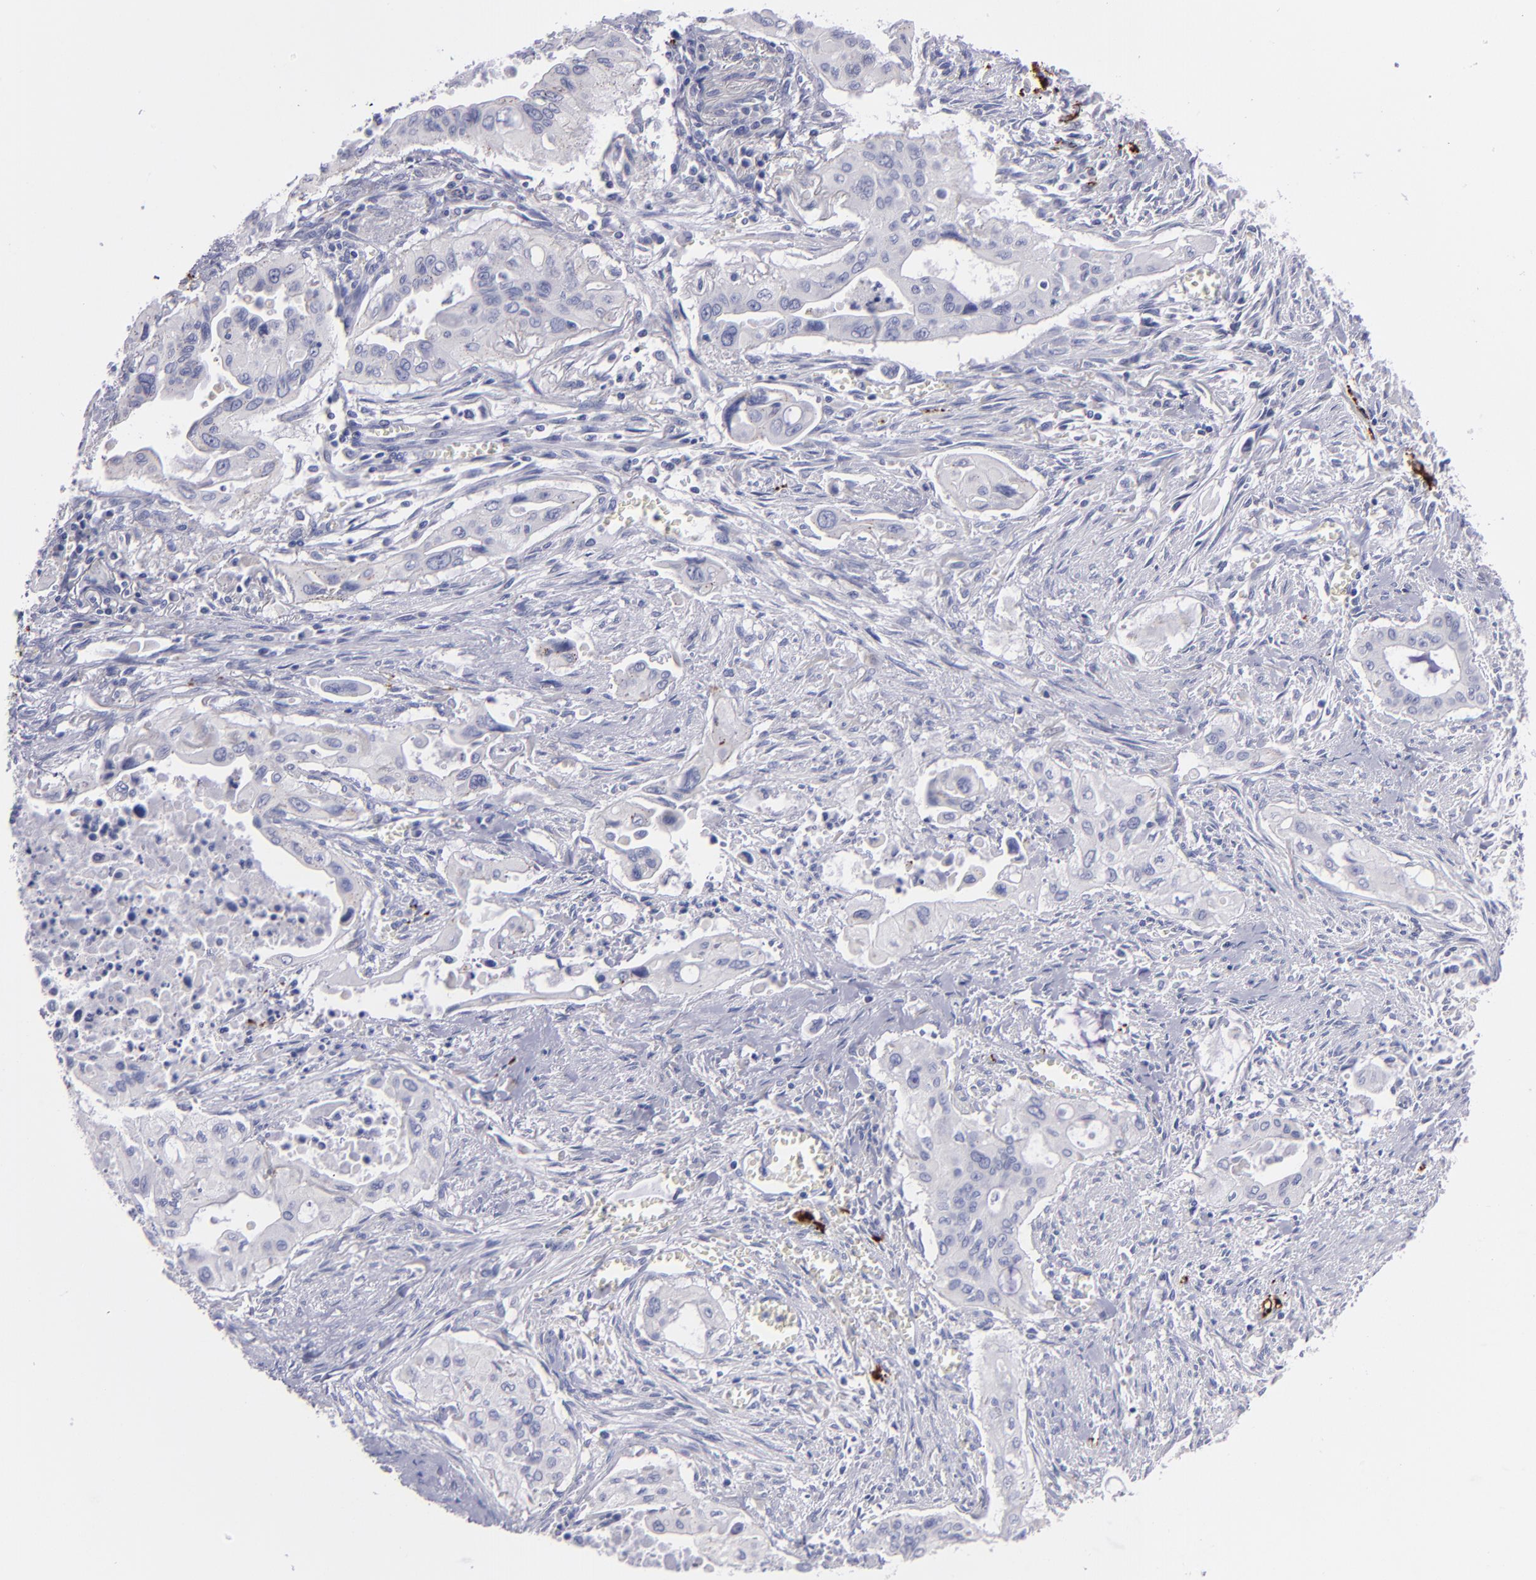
{"staining": {"intensity": "negative", "quantity": "none", "location": "none"}, "tissue": "pancreatic cancer", "cell_type": "Tumor cells", "image_type": "cancer", "snomed": [{"axis": "morphology", "description": "Adenocarcinoma, NOS"}, {"axis": "topography", "description": "Pancreas"}], "caption": "DAB immunohistochemical staining of pancreatic cancer (adenocarcinoma) shows no significant expression in tumor cells. (DAB IHC with hematoxylin counter stain).", "gene": "SNAP25", "patient": {"sex": "male", "age": 77}}